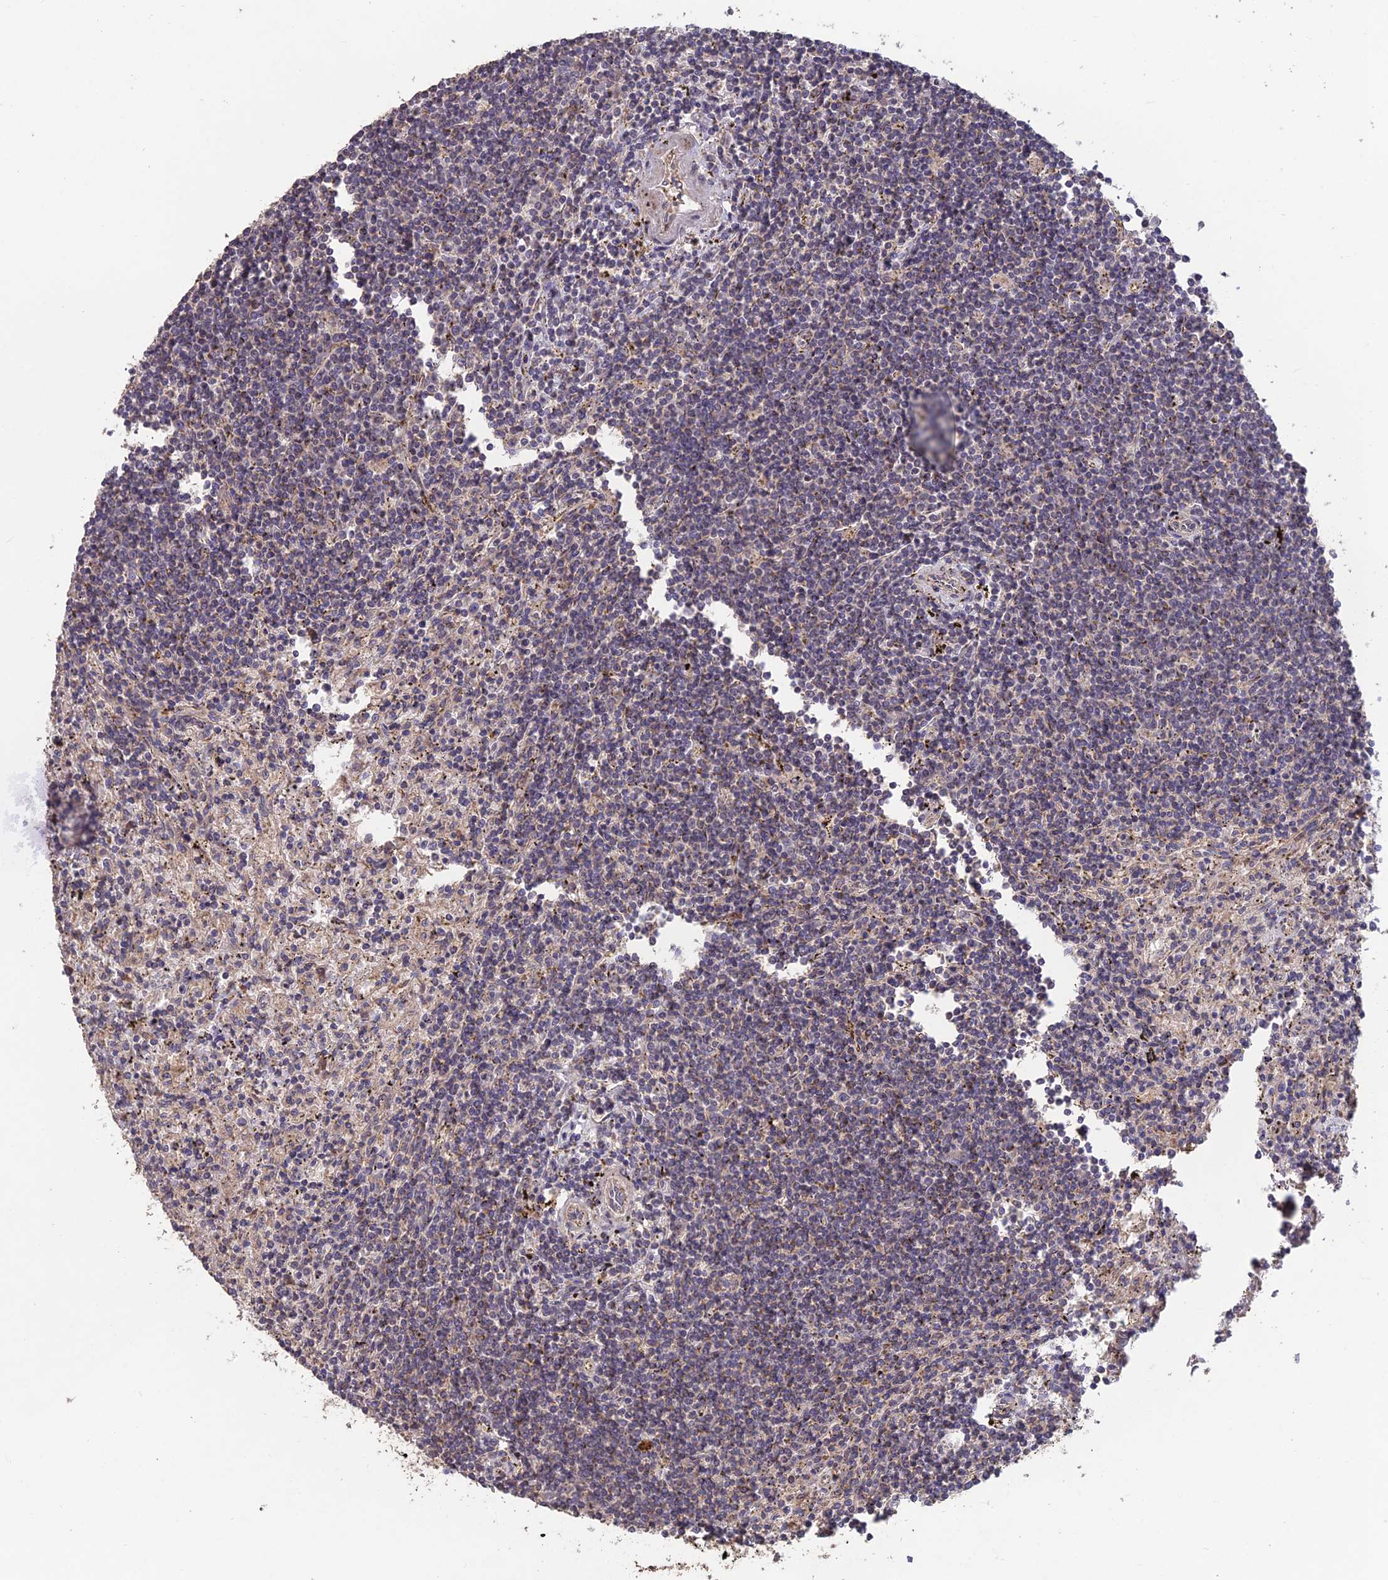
{"staining": {"intensity": "negative", "quantity": "none", "location": "none"}, "tissue": "lymphoma", "cell_type": "Tumor cells", "image_type": "cancer", "snomed": [{"axis": "morphology", "description": "Malignant lymphoma, non-Hodgkin's type, Low grade"}, {"axis": "topography", "description": "Spleen"}], "caption": "DAB immunohistochemical staining of lymphoma displays no significant positivity in tumor cells.", "gene": "SHISA5", "patient": {"sex": "male", "age": 76}}